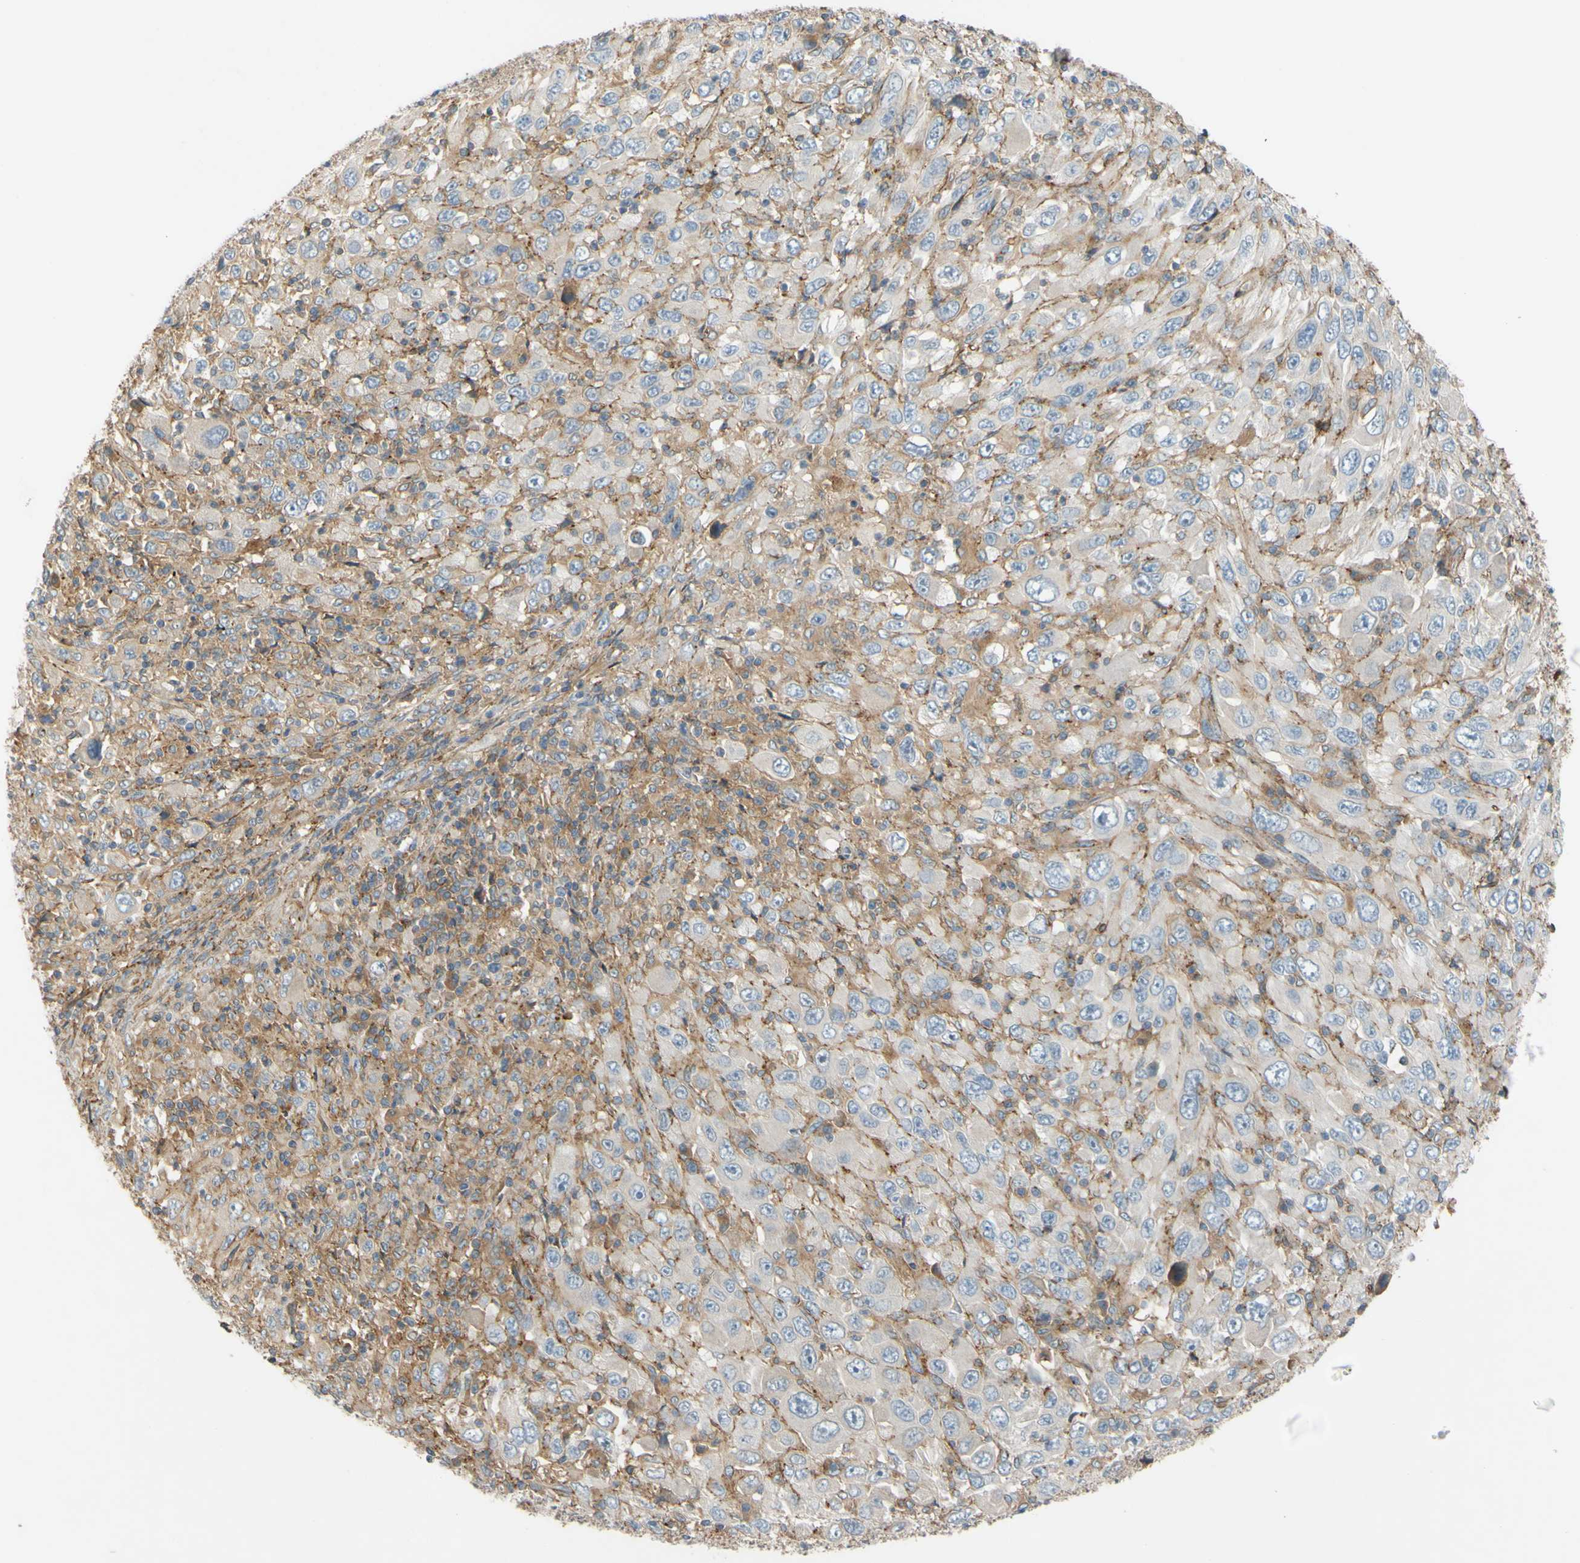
{"staining": {"intensity": "weak", "quantity": "25%-75%", "location": "cytoplasmic/membranous"}, "tissue": "melanoma", "cell_type": "Tumor cells", "image_type": "cancer", "snomed": [{"axis": "morphology", "description": "Malignant melanoma, Metastatic site"}, {"axis": "topography", "description": "Skin"}], "caption": "Immunohistochemistry (IHC) (DAB) staining of human melanoma exhibits weak cytoplasmic/membranous protein staining in approximately 25%-75% of tumor cells.", "gene": "POR", "patient": {"sex": "female", "age": 56}}